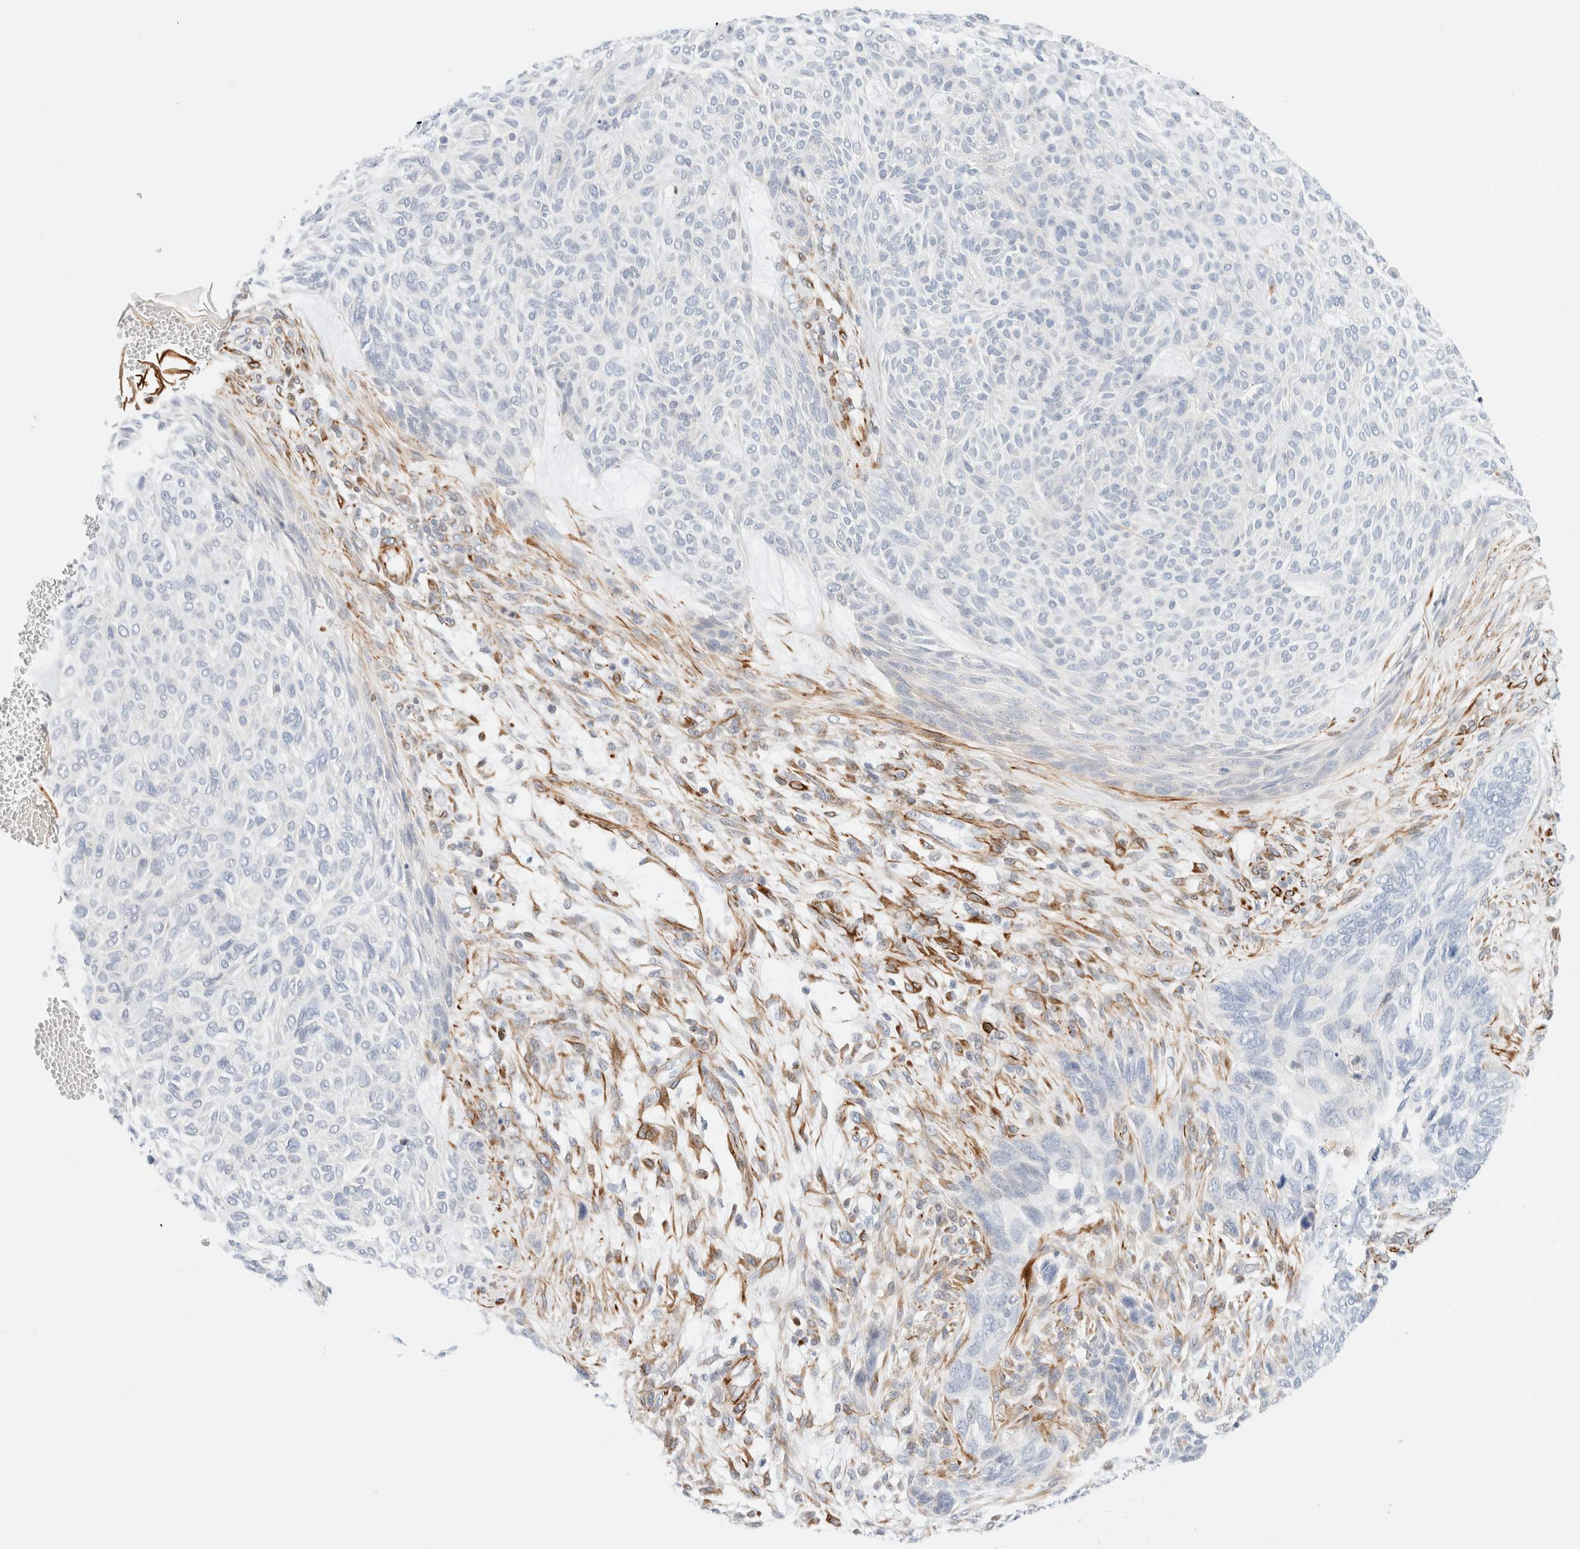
{"staining": {"intensity": "negative", "quantity": "none", "location": "none"}, "tissue": "skin cancer", "cell_type": "Tumor cells", "image_type": "cancer", "snomed": [{"axis": "morphology", "description": "Basal cell carcinoma"}, {"axis": "topography", "description": "Skin"}], "caption": "DAB (3,3'-diaminobenzidine) immunohistochemical staining of human basal cell carcinoma (skin) displays no significant positivity in tumor cells. (DAB (3,3'-diaminobenzidine) IHC with hematoxylin counter stain).", "gene": "SLC25A48", "patient": {"sex": "male", "age": 55}}